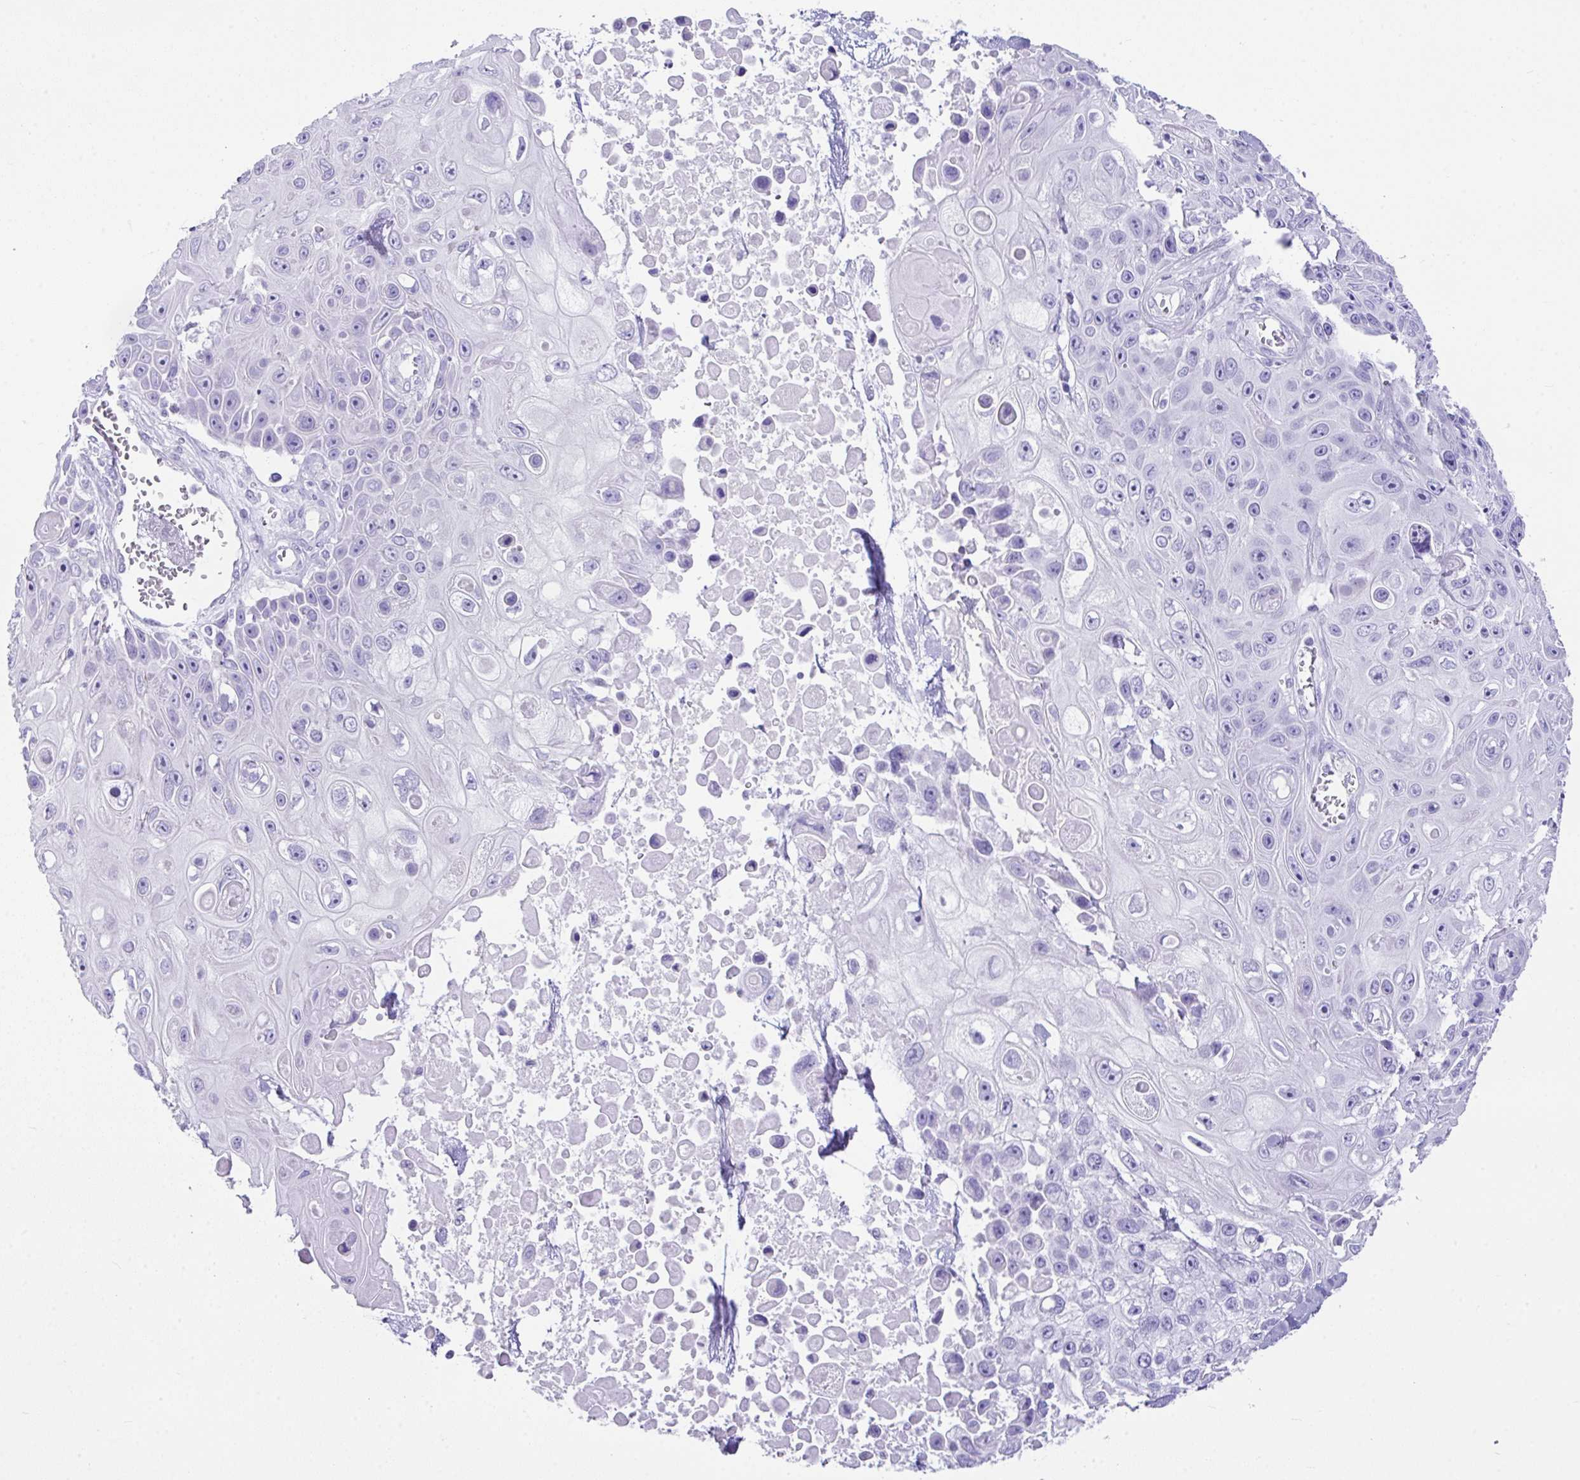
{"staining": {"intensity": "negative", "quantity": "none", "location": "none"}, "tissue": "skin cancer", "cell_type": "Tumor cells", "image_type": "cancer", "snomed": [{"axis": "morphology", "description": "Squamous cell carcinoma, NOS"}, {"axis": "topography", "description": "Skin"}], "caption": "A histopathology image of skin cancer stained for a protein shows no brown staining in tumor cells. (DAB (3,3'-diaminobenzidine) immunohistochemistry, high magnification).", "gene": "LGALS4", "patient": {"sex": "male", "age": 82}}